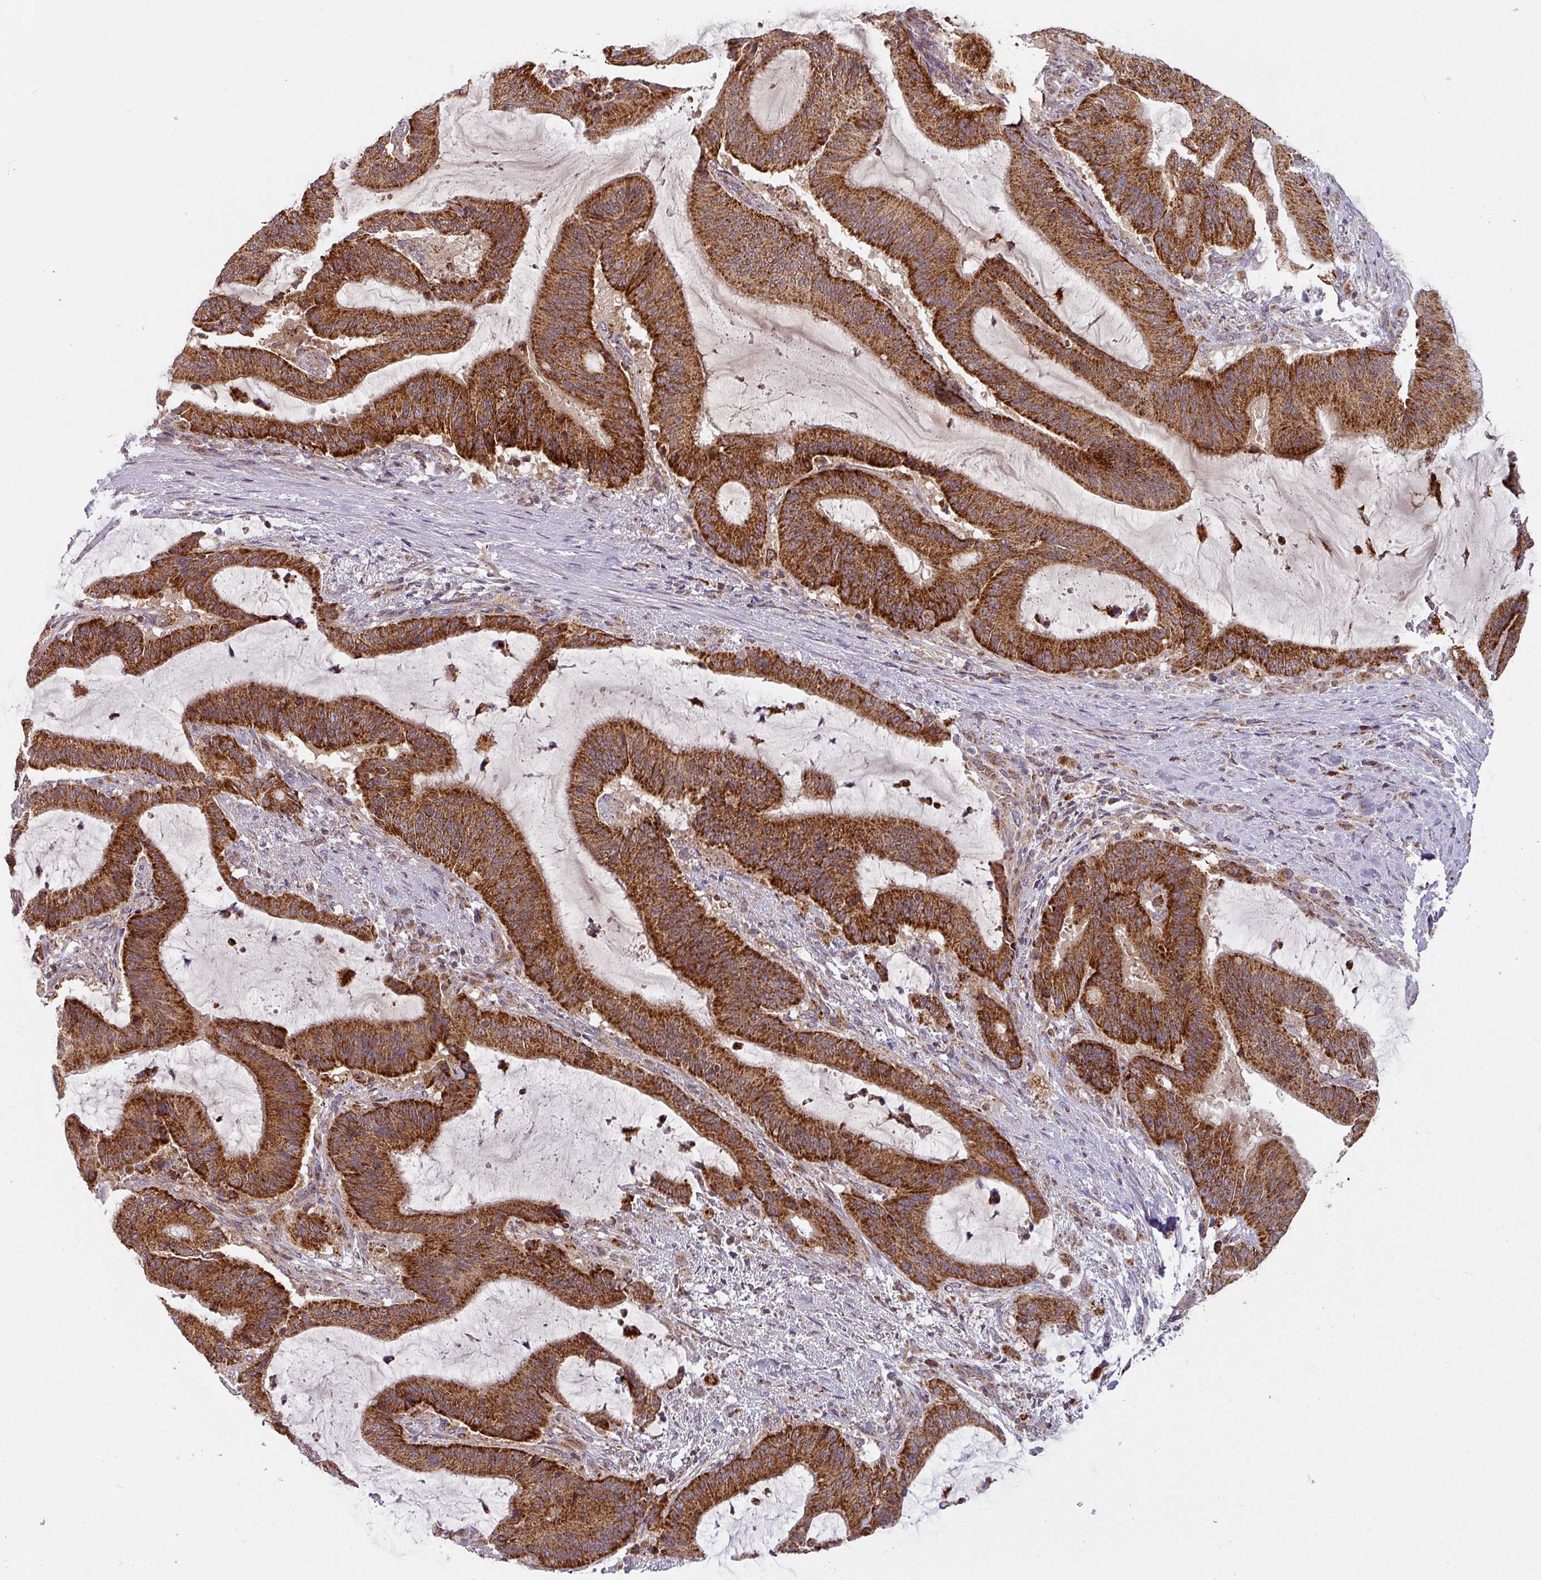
{"staining": {"intensity": "strong", "quantity": ">75%", "location": "cytoplasmic/membranous"}, "tissue": "liver cancer", "cell_type": "Tumor cells", "image_type": "cancer", "snomed": [{"axis": "morphology", "description": "Normal tissue, NOS"}, {"axis": "morphology", "description": "Cholangiocarcinoma"}, {"axis": "topography", "description": "Liver"}, {"axis": "topography", "description": "Peripheral nerve tissue"}], "caption": "The immunohistochemical stain shows strong cytoplasmic/membranous positivity in tumor cells of cholangiocarcinoma (liver) tissue.", "gene": "MRPS16", "patient": {"sex": "female", "age": 73}}